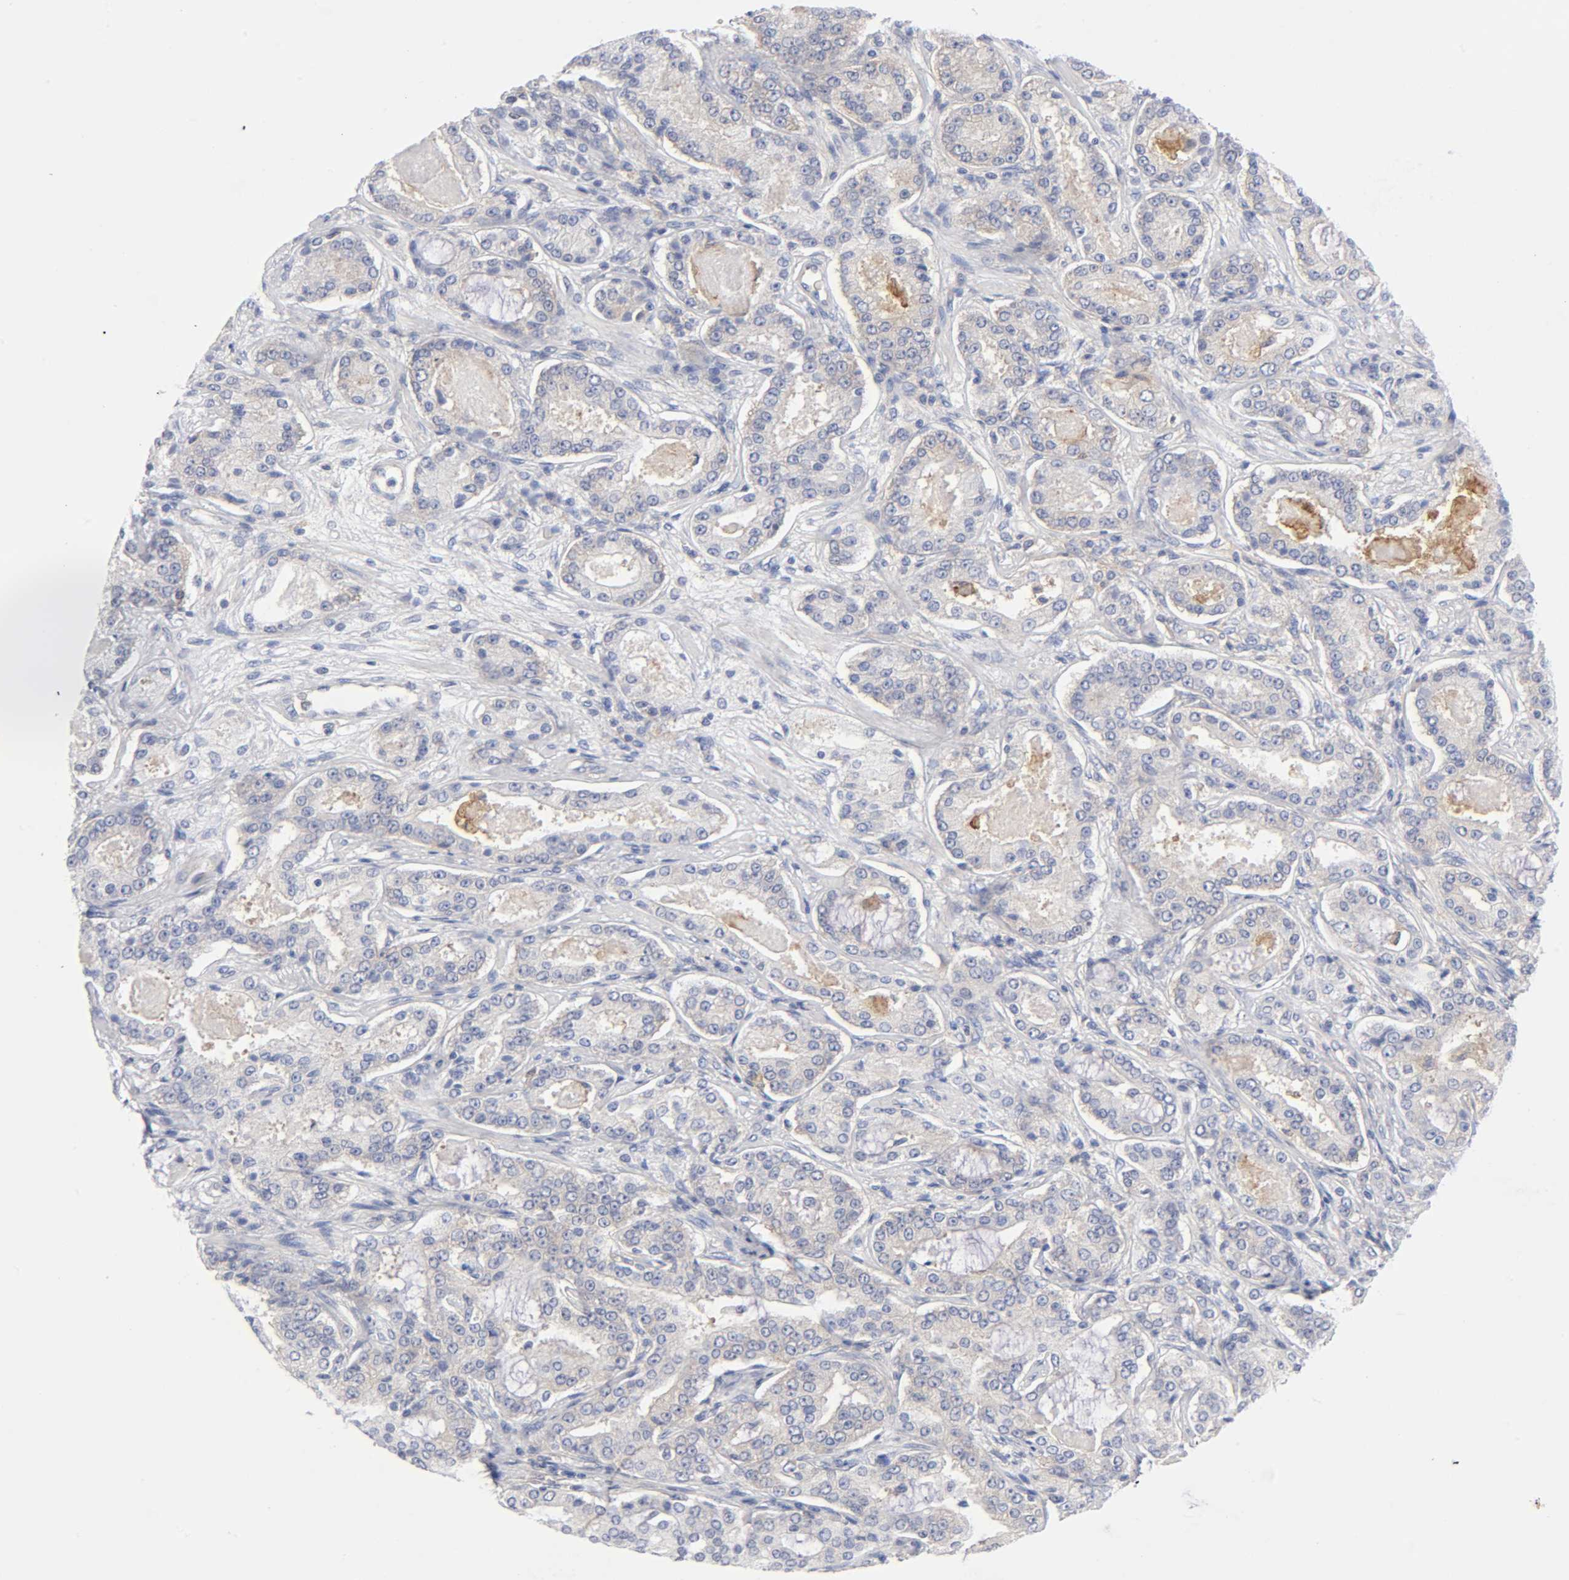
{"staining": {"intensity": "negative", "quantity": "none", "location": "none"}, "tissue": "prostate cancer", "cell_type": "Tumor cells", "image_type": "cancer", "snomed": [{"axis": "morphology", "description": "Adenocarcinoma, High grade"}, {"axis": "topography", "description": "Prostate"}], "caption": "An immunohistochemistry image of adenocarcinoma (high-grade) (prostate) is shown. There is no staining in tumor cells of adenocarcinoma (high-grade) (prostate).", "gene": "CD86", "patient": {"sex": "male", "age": 72}}